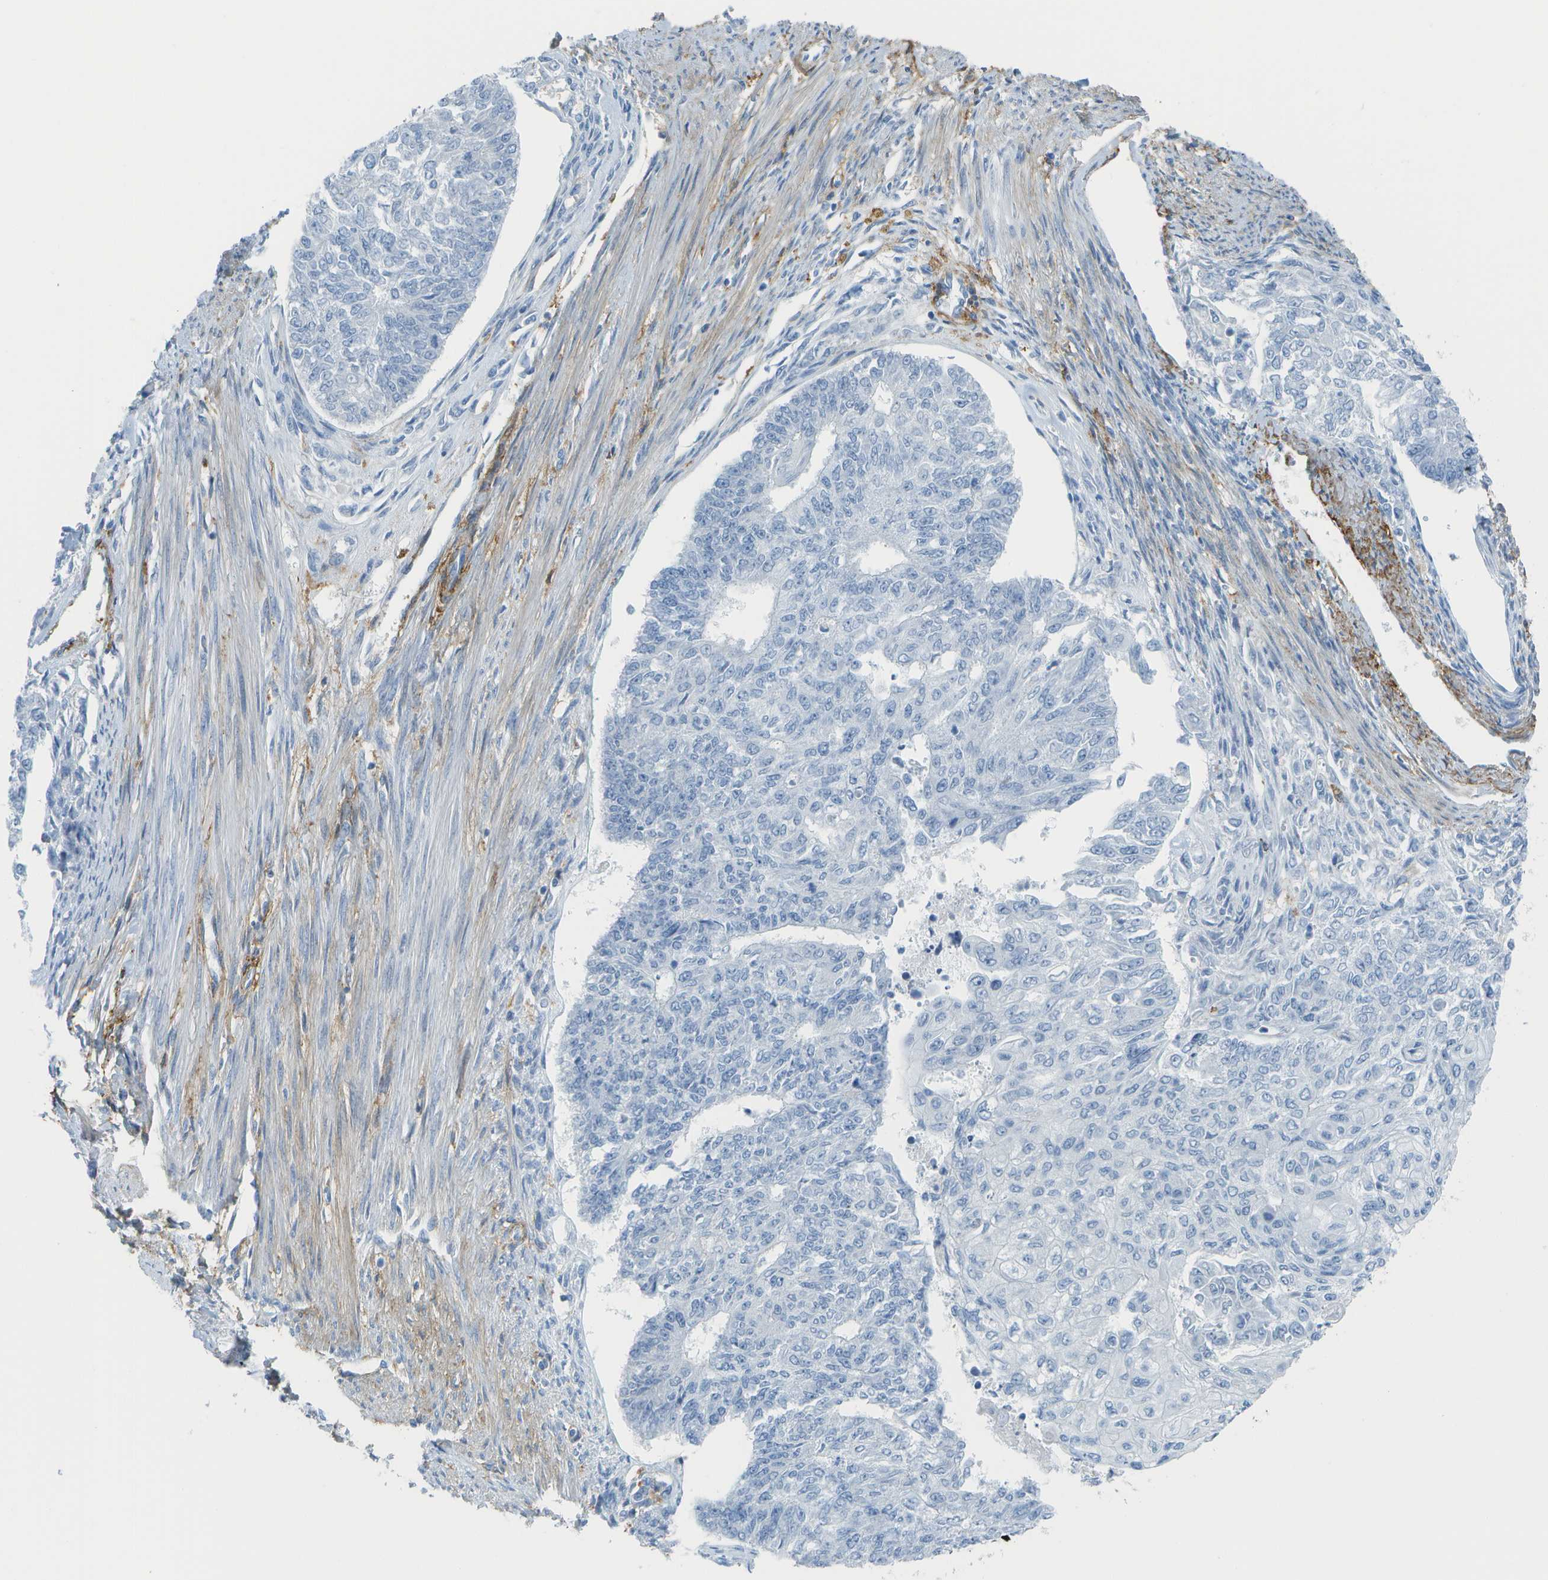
{"staining": {"intensity": "negative", "quantity": "none", "location": "none"}, "tissue": "endometrial cancer", "cell_type": "Tumor cells", "image_type": "cancer", "snomed": [{"axis": "morphology", "description": "Adenocarcinoma, NOS"}, {"axis": "topography", "description": "Endometrium"}], "caption": "Immunohistochemical staining of endometrial cancer (adenocarcinoma) demonstrates no significant staining in tumor cells.", "gene": "ZBTB43", "patient": {"sex": "female", "age": 32}}